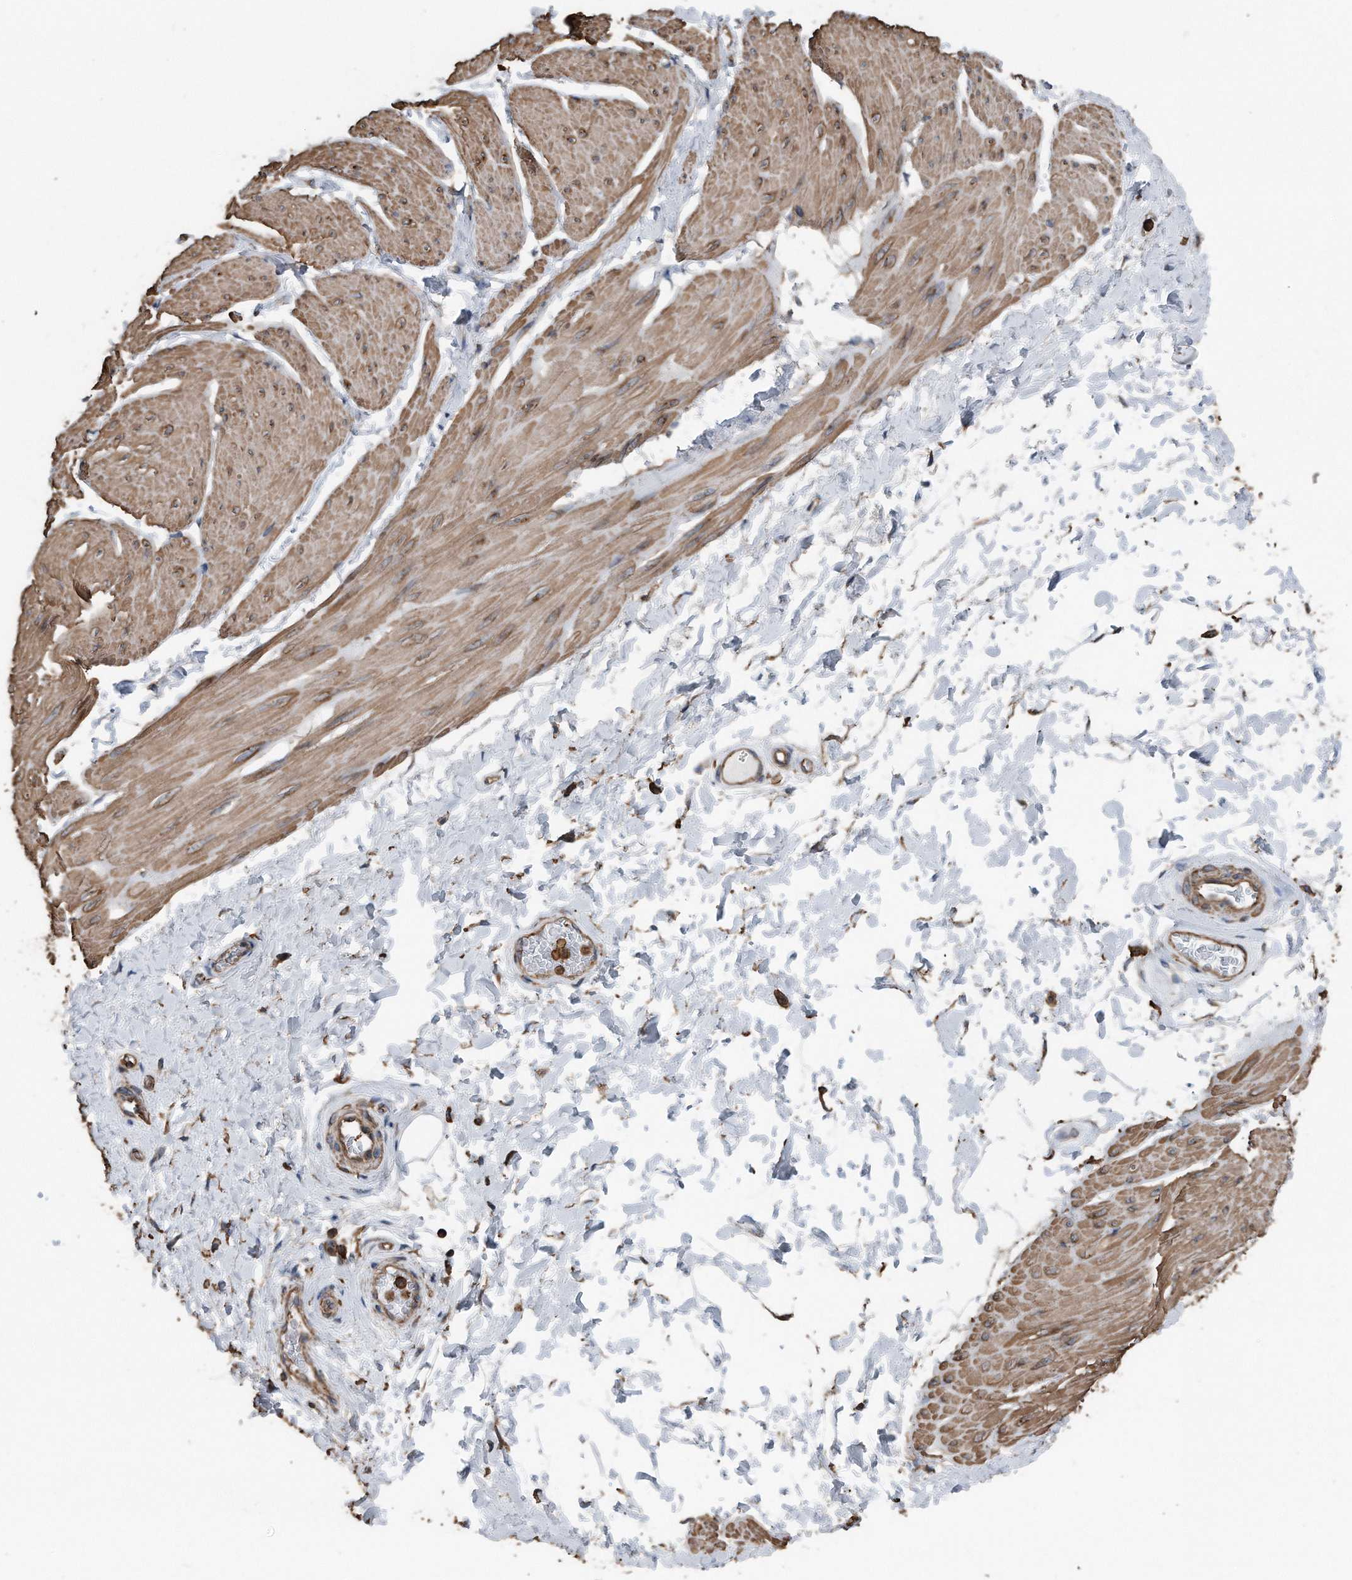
{"staining": {"intensity": "moderate", "quantity": ">75%", "location": "cytoplasmic/membranous"}, "tissue": "smooth muscle", "cell_type": "Smooth muscle cells", "image_type": "normal", "snomed": [{"axis": "morphology", "description": "Urothelial carcinoma, High grade"}, {"axis": "topography", "description": "Urinary bladder"}], "caption": "Immunohistochemical staining of unremarkable human smooth muscle displays >75% levels of moderate cytoplasmic/membranous protein expression in approximately >75% of smooth muscle cells. The staining is performed using DAB brown chromogen to label protein expression. The nuclei are counter-stained blue using hematoxylin.", "gene": "RSPO3", "patient": {"sex": "male", "age": 46}}